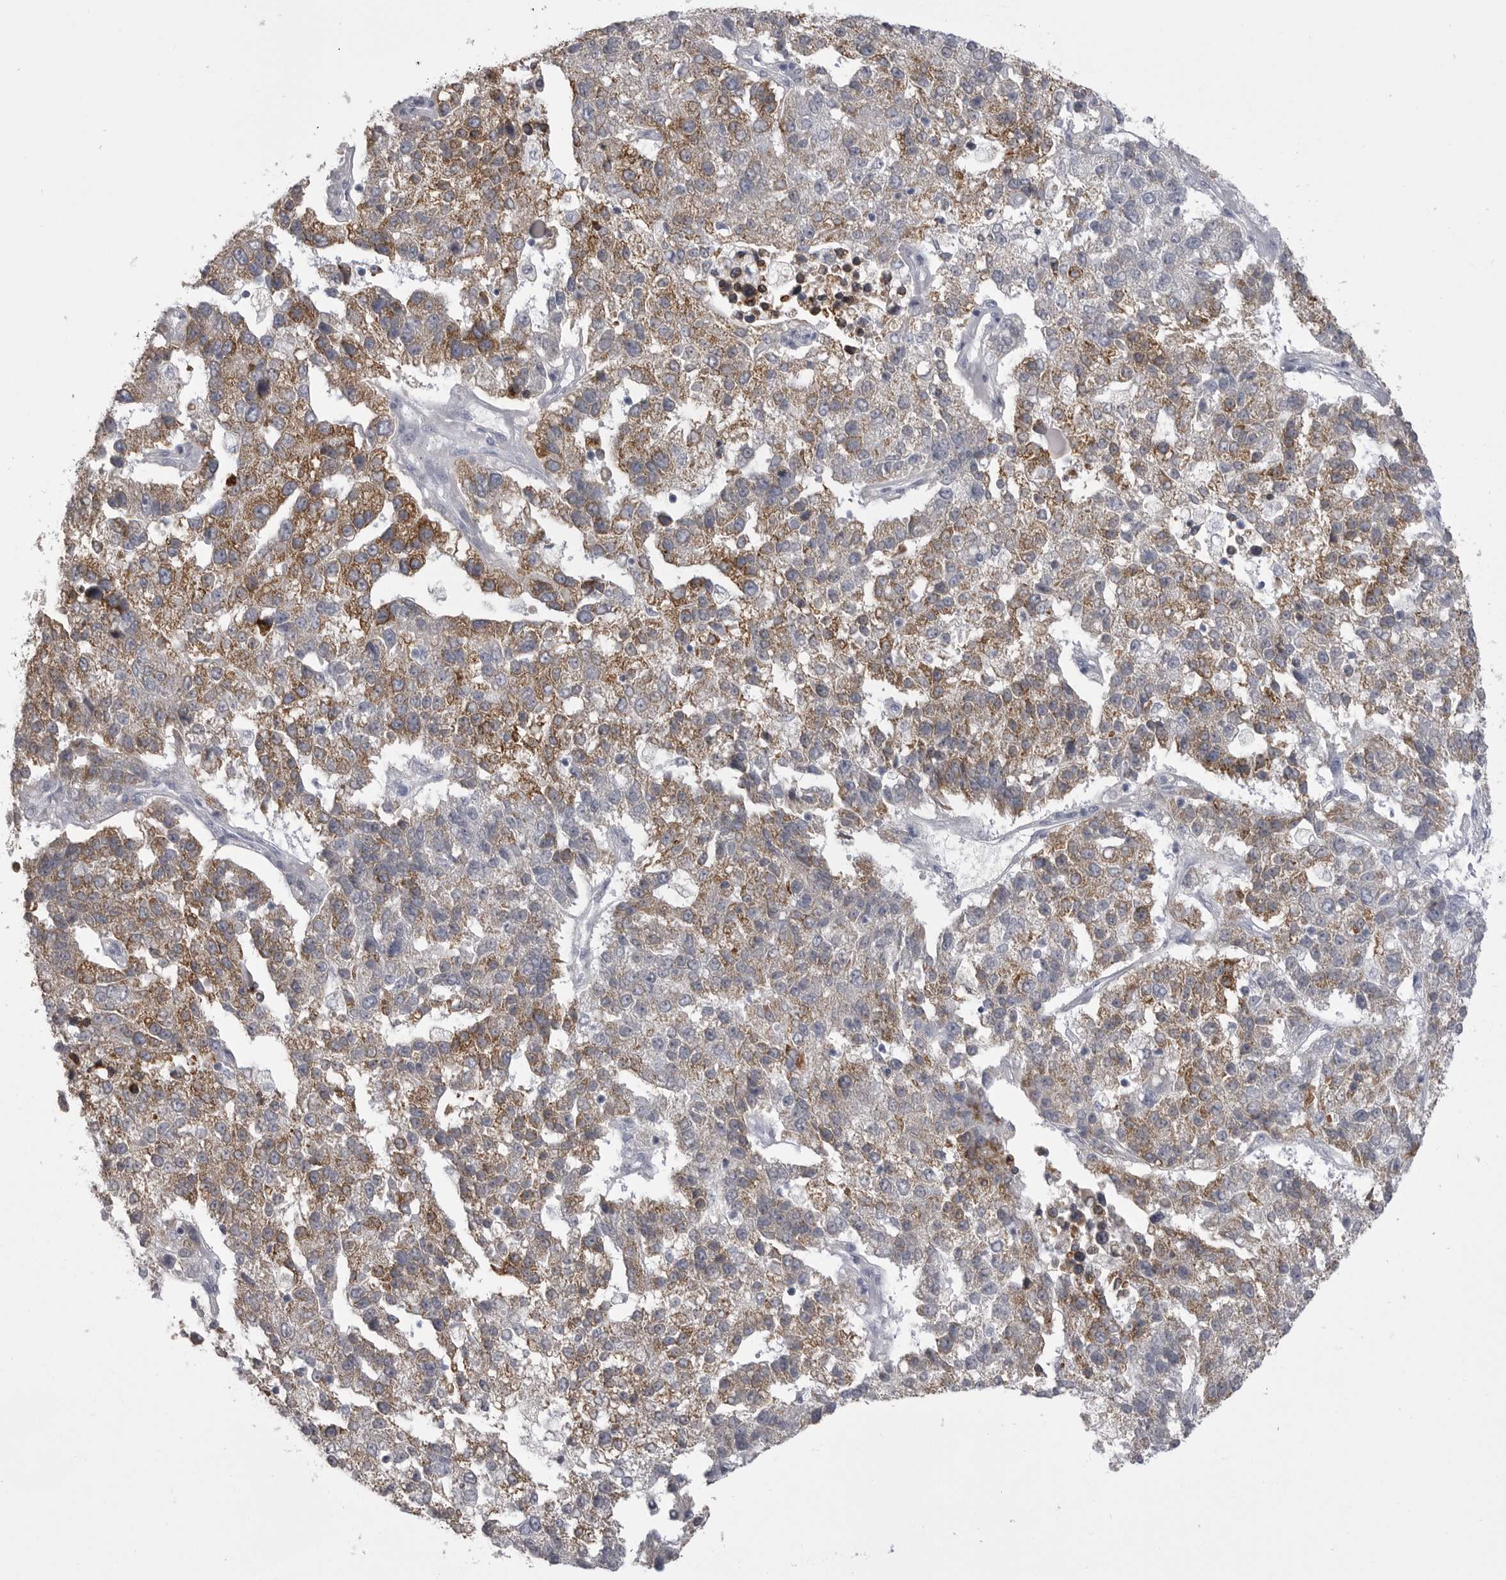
{"staining": {"intensity": "moderate", "quantity": ">75%", "location": "cytoplasmic/membranous"}, "tissue": "pancreatic cancer", "cell_type": "Tumor cells", "image_type": "cancer", "snomed": [{"axis": "morphology", "description": "Adenocarcinoma, NOS"}, {"axis": "topography", "description": "Pancreas"}], "caption": "Protein positivity by IHC shows moderate cytoplasmic/membranous staining in about >75% of tumor cells in pancreatic cancer.", "gene": "FKBP2", "patient": {"sex": "female", "age": 61}}